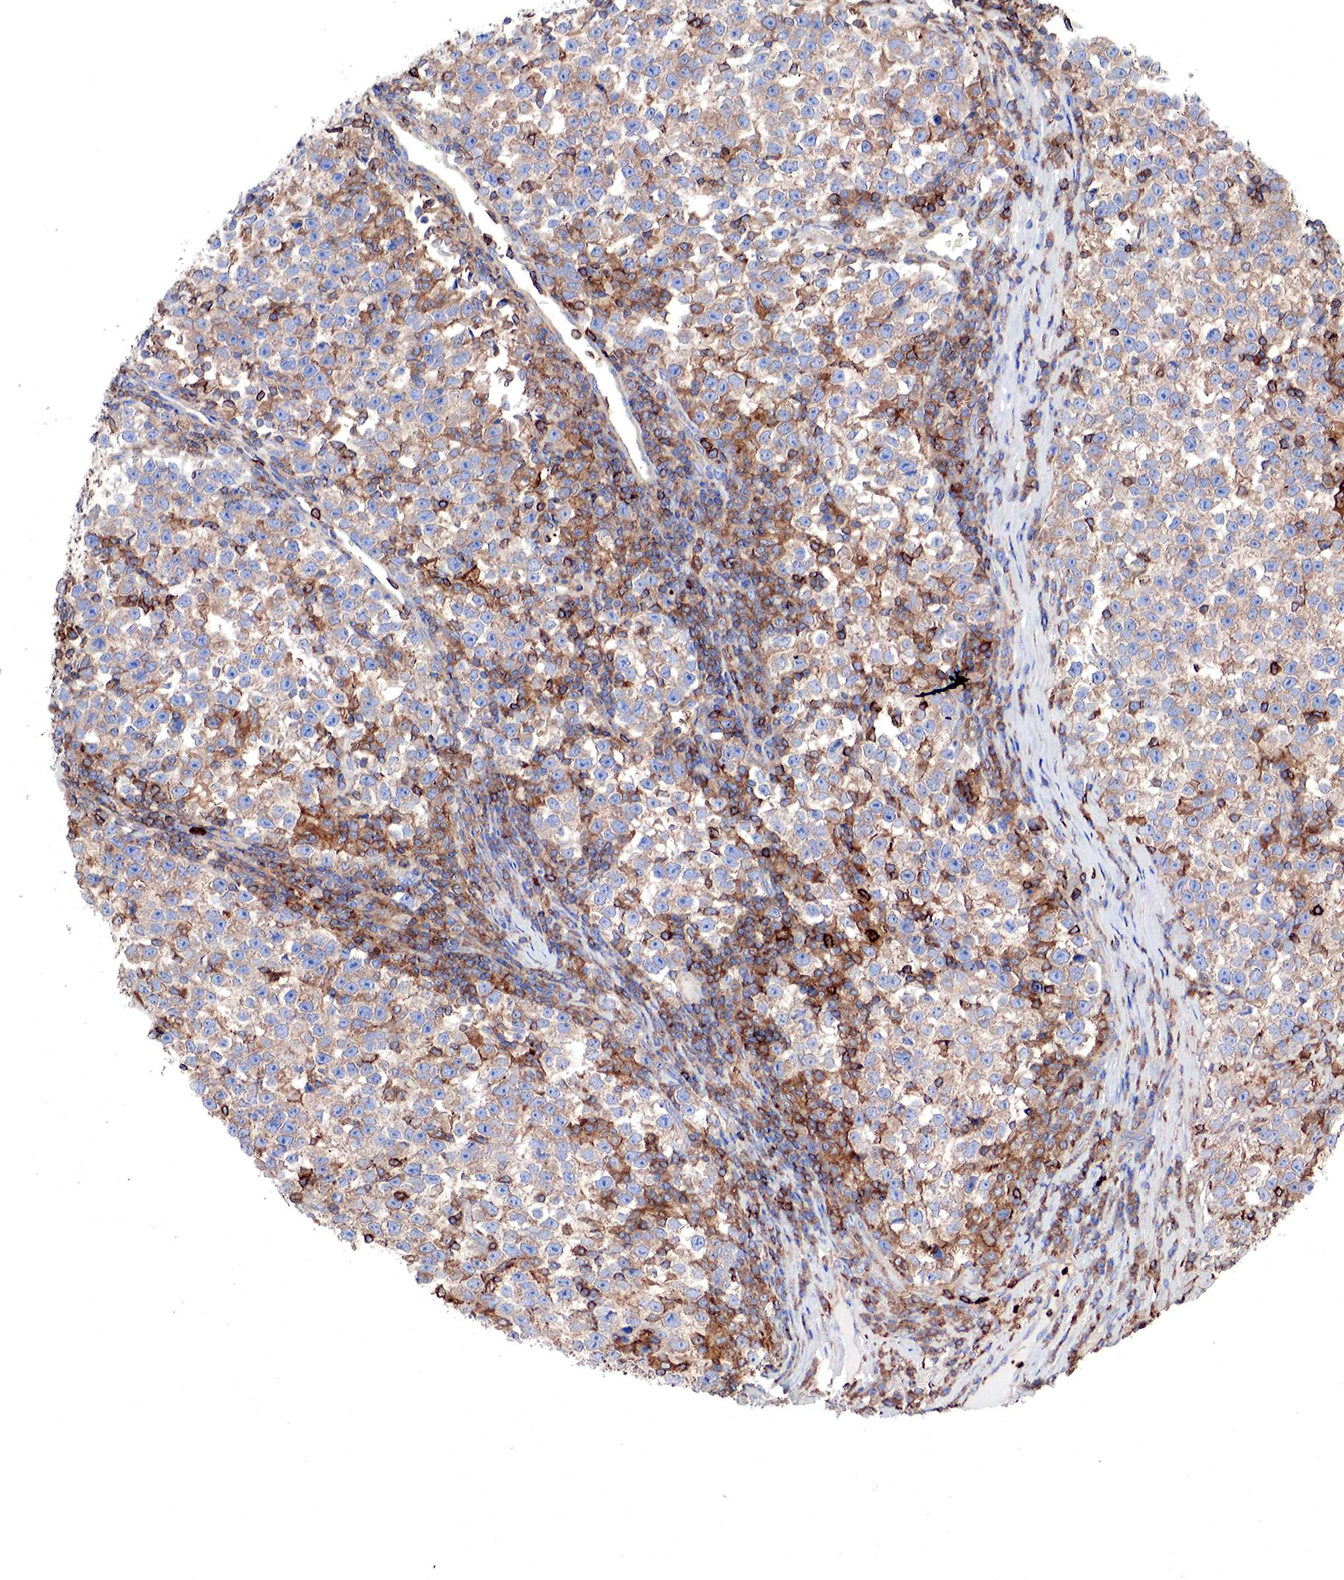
{"staining": {"intensity": "moderate", "quantity": "25%-75%", "location": "cytoplasmic/membranous"}, "tissue": "testis cancer", "cell_type": "Tumor cells", "image_type": "cancer", "snomed": [{"axis": "morphology", "description": "Seminoma, NOS"}, {"axis": "topography", "description": "Testis"}], "caption": "A histopathology image of human seminoma (testis) stained for a protein shows moderate cytoplasmic/membranous brown staining in tumor cells.", "gene": "G6PD", "patient": {"sex": "male", "age": 43}}